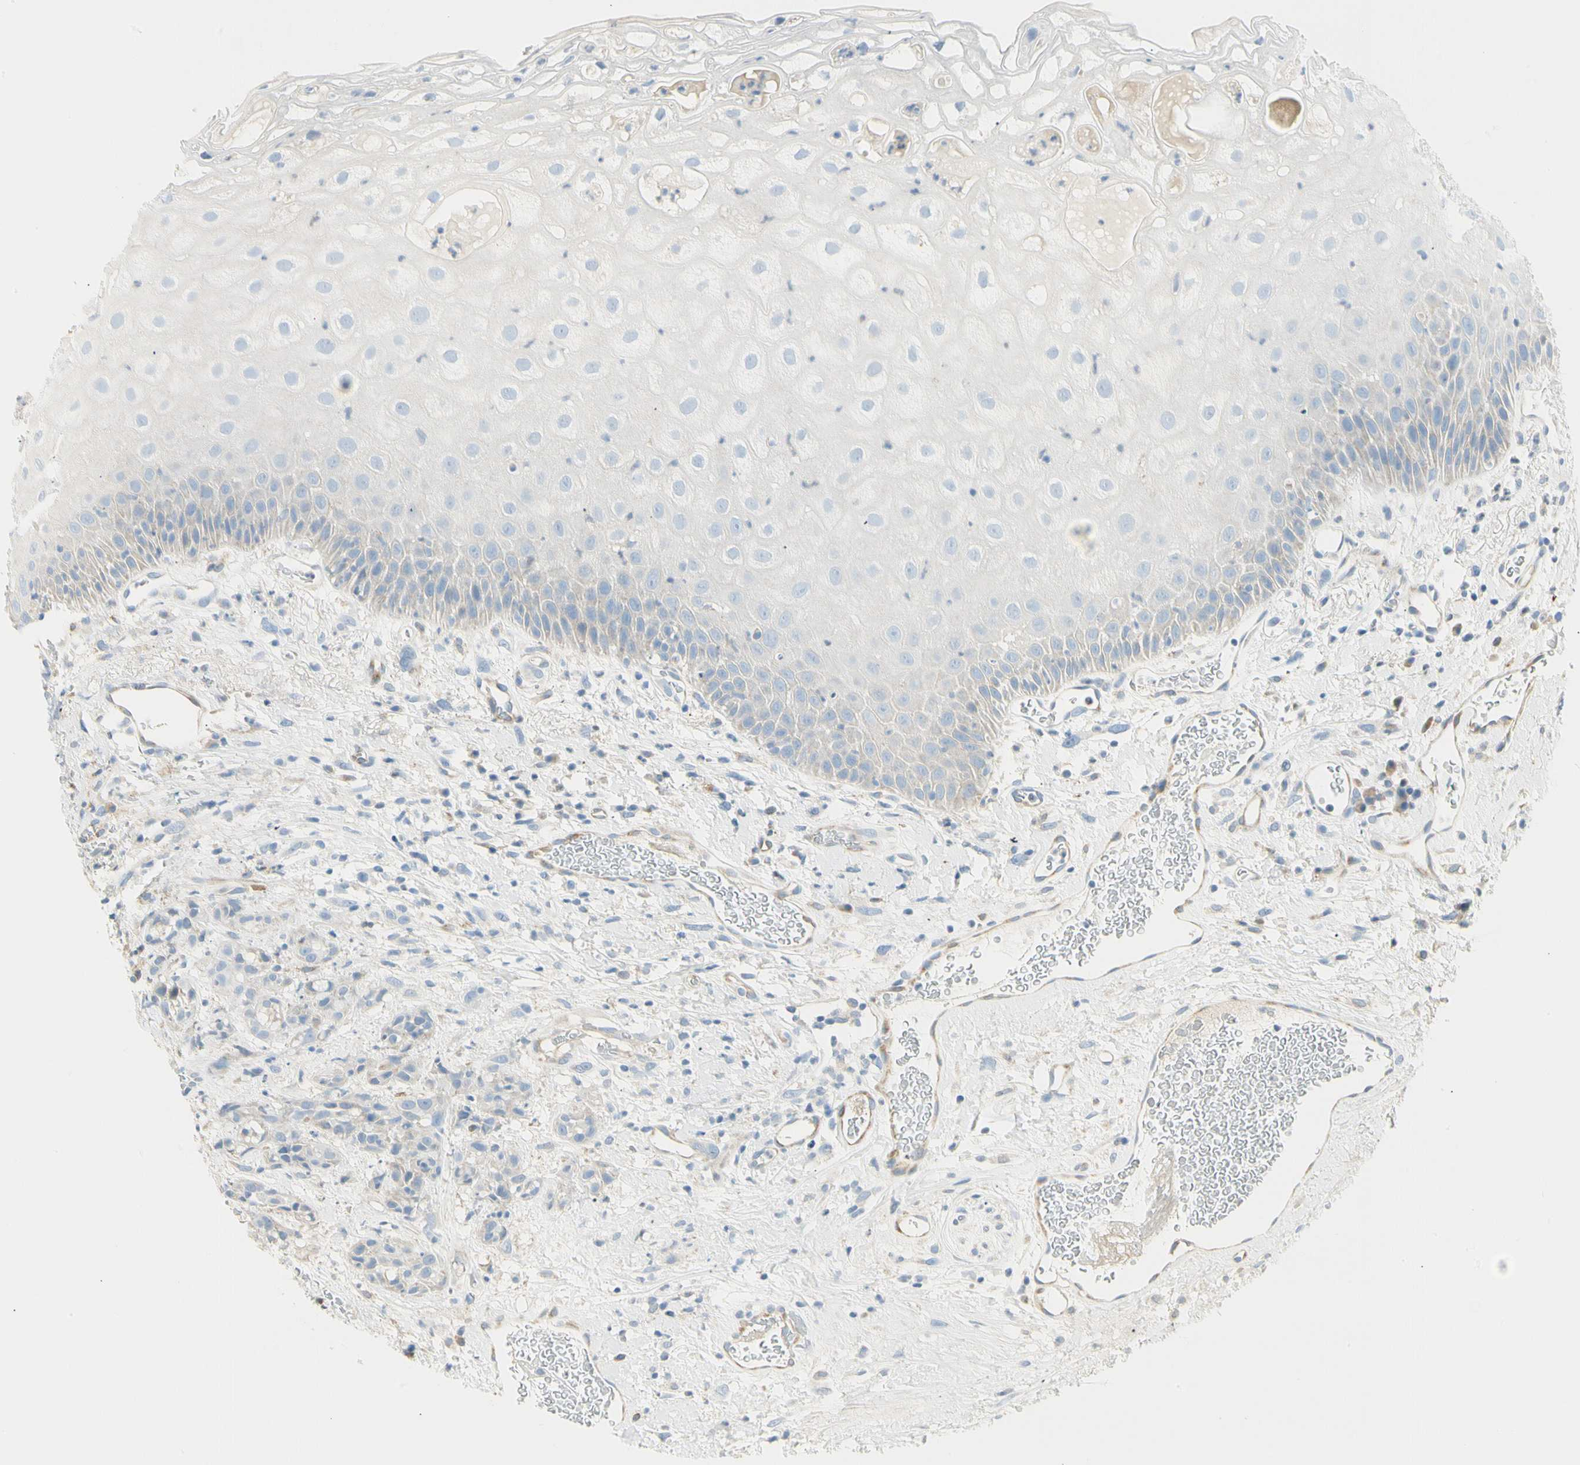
{"staining": {"intensity": "negative", "quantity": "none", "location": "none"}, "tissue": "head and neck cancer", "cell_type": "Tumor cells", "image_type": "cancer", "snomed": [{"axis": "morphology", "description": "Normal tissue, NOS"}, {"axis": "morphology", "description": "Squamous cell carcinoma, NOS"}, {"axis": "topography", "description": "Cartilage tissue"}, {"axis": "topography", "description": "Head-Neck"}], "caption": "DAB (3,3'-diaminobenzidine) immunohistochemical staining of human squamous cell carcinoma (head and neck) displays no significant expression in tumor cells.", "gene": "TNFSF11", "patient": {"sex": "male", "age": 62}}